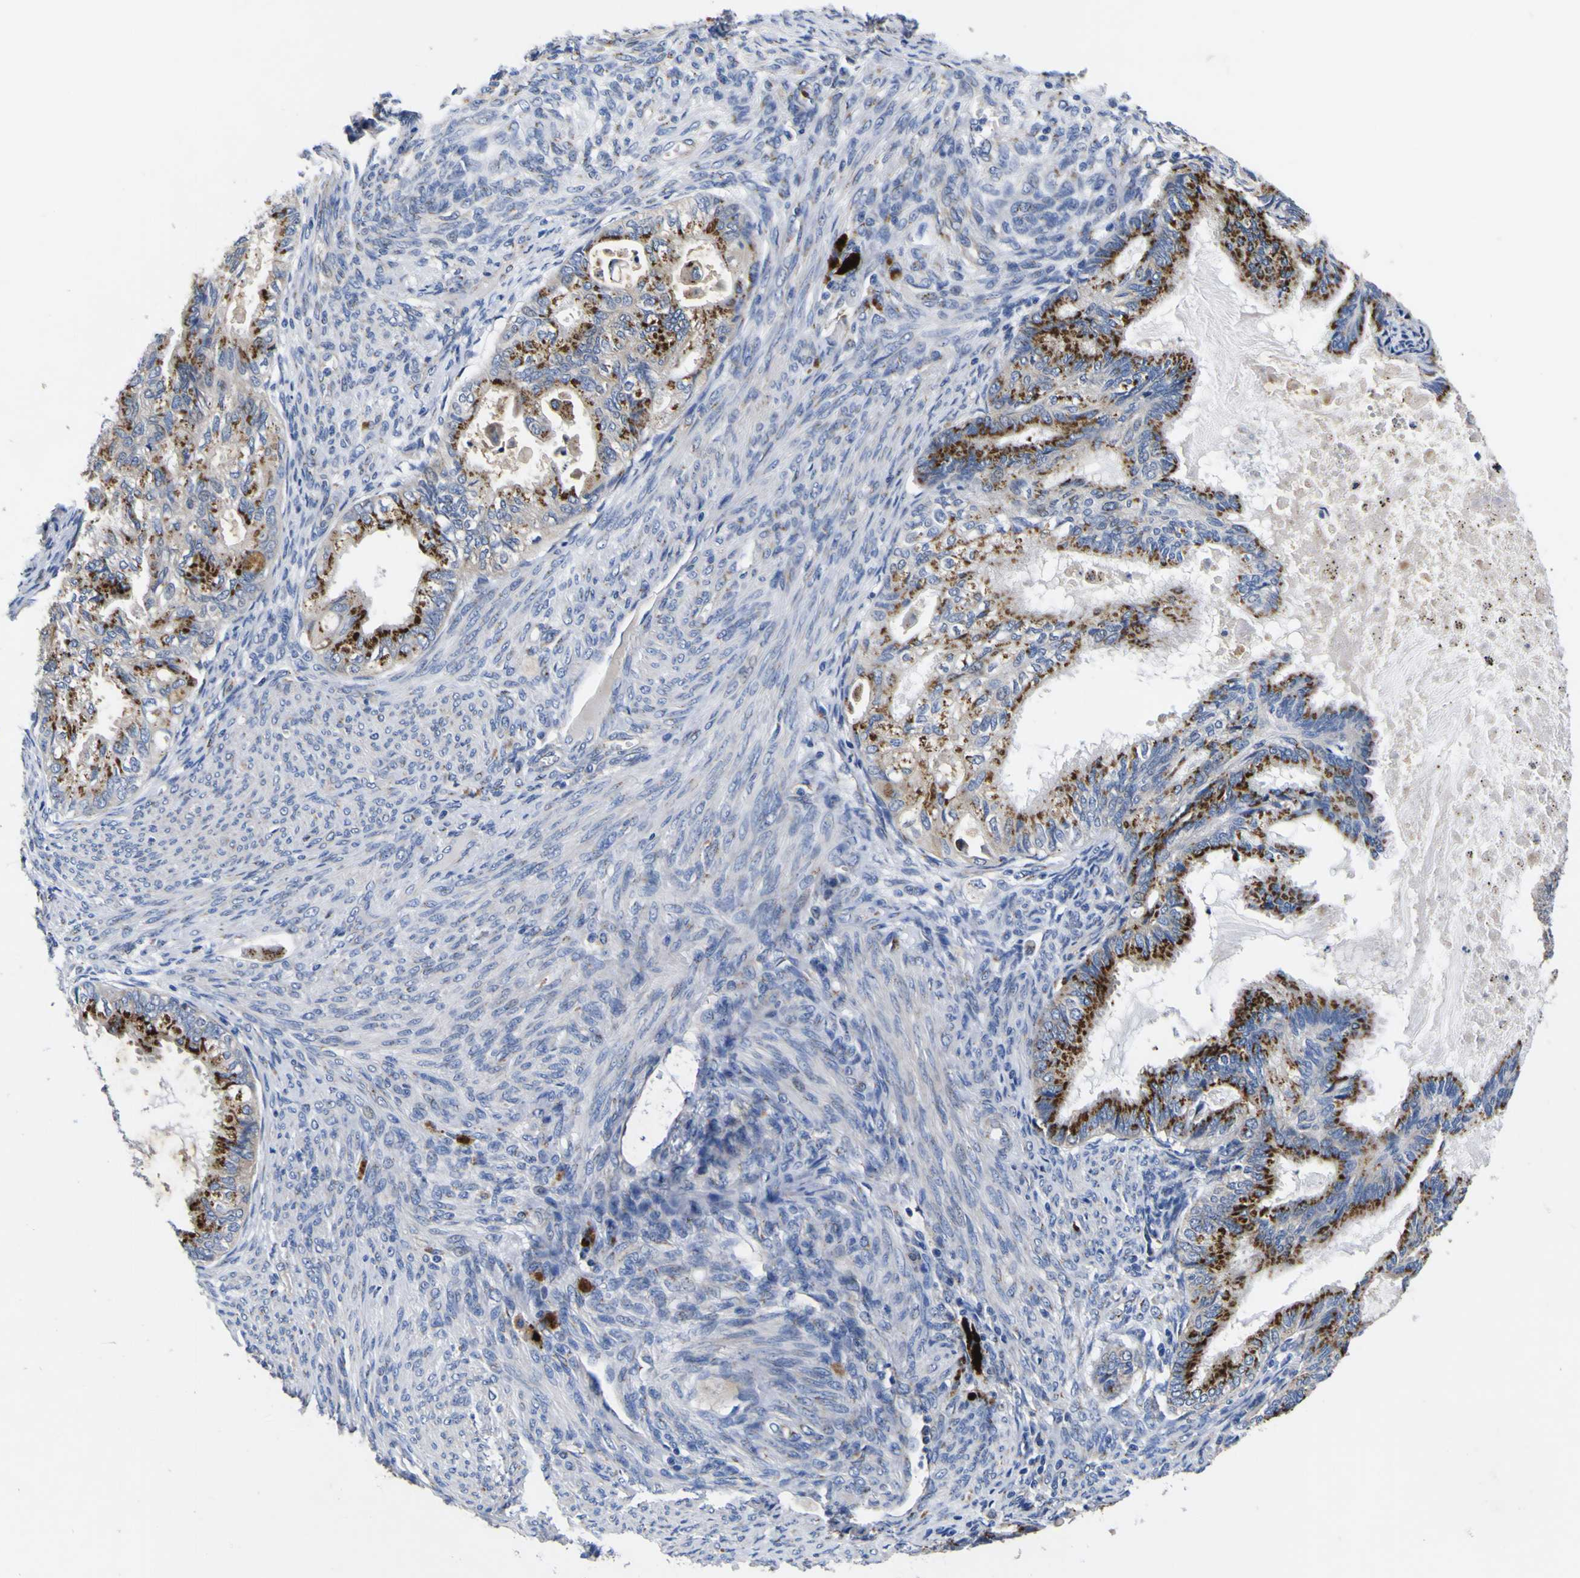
{"staining": {"intensity": "strong", "quantity": ">75%", "location": "cytoplasmic/membranous"}, "tissue": "cervical cancer", "cell_type": "Tumor cells", "image_type": "cancer", "snomed": [{"axis": "morphology", "description": "Normal tissue, NOS"}, {"axis": "morphology", "description": "Adenocarcinoma, NOS"}, {"axis": "topography", "description": "Cervix"}, {"axis": "topography", "description": "Endometrium"}], "caption": "Protein expression by immunohistochemistry (IHC) demonstrates strong cytoplasmic/membranous positivity in approximately >75% of tumor cells in adenocarcinoma (cervical).", "gene": "COA1", "patient": {"sex": "female", "age": 86}}